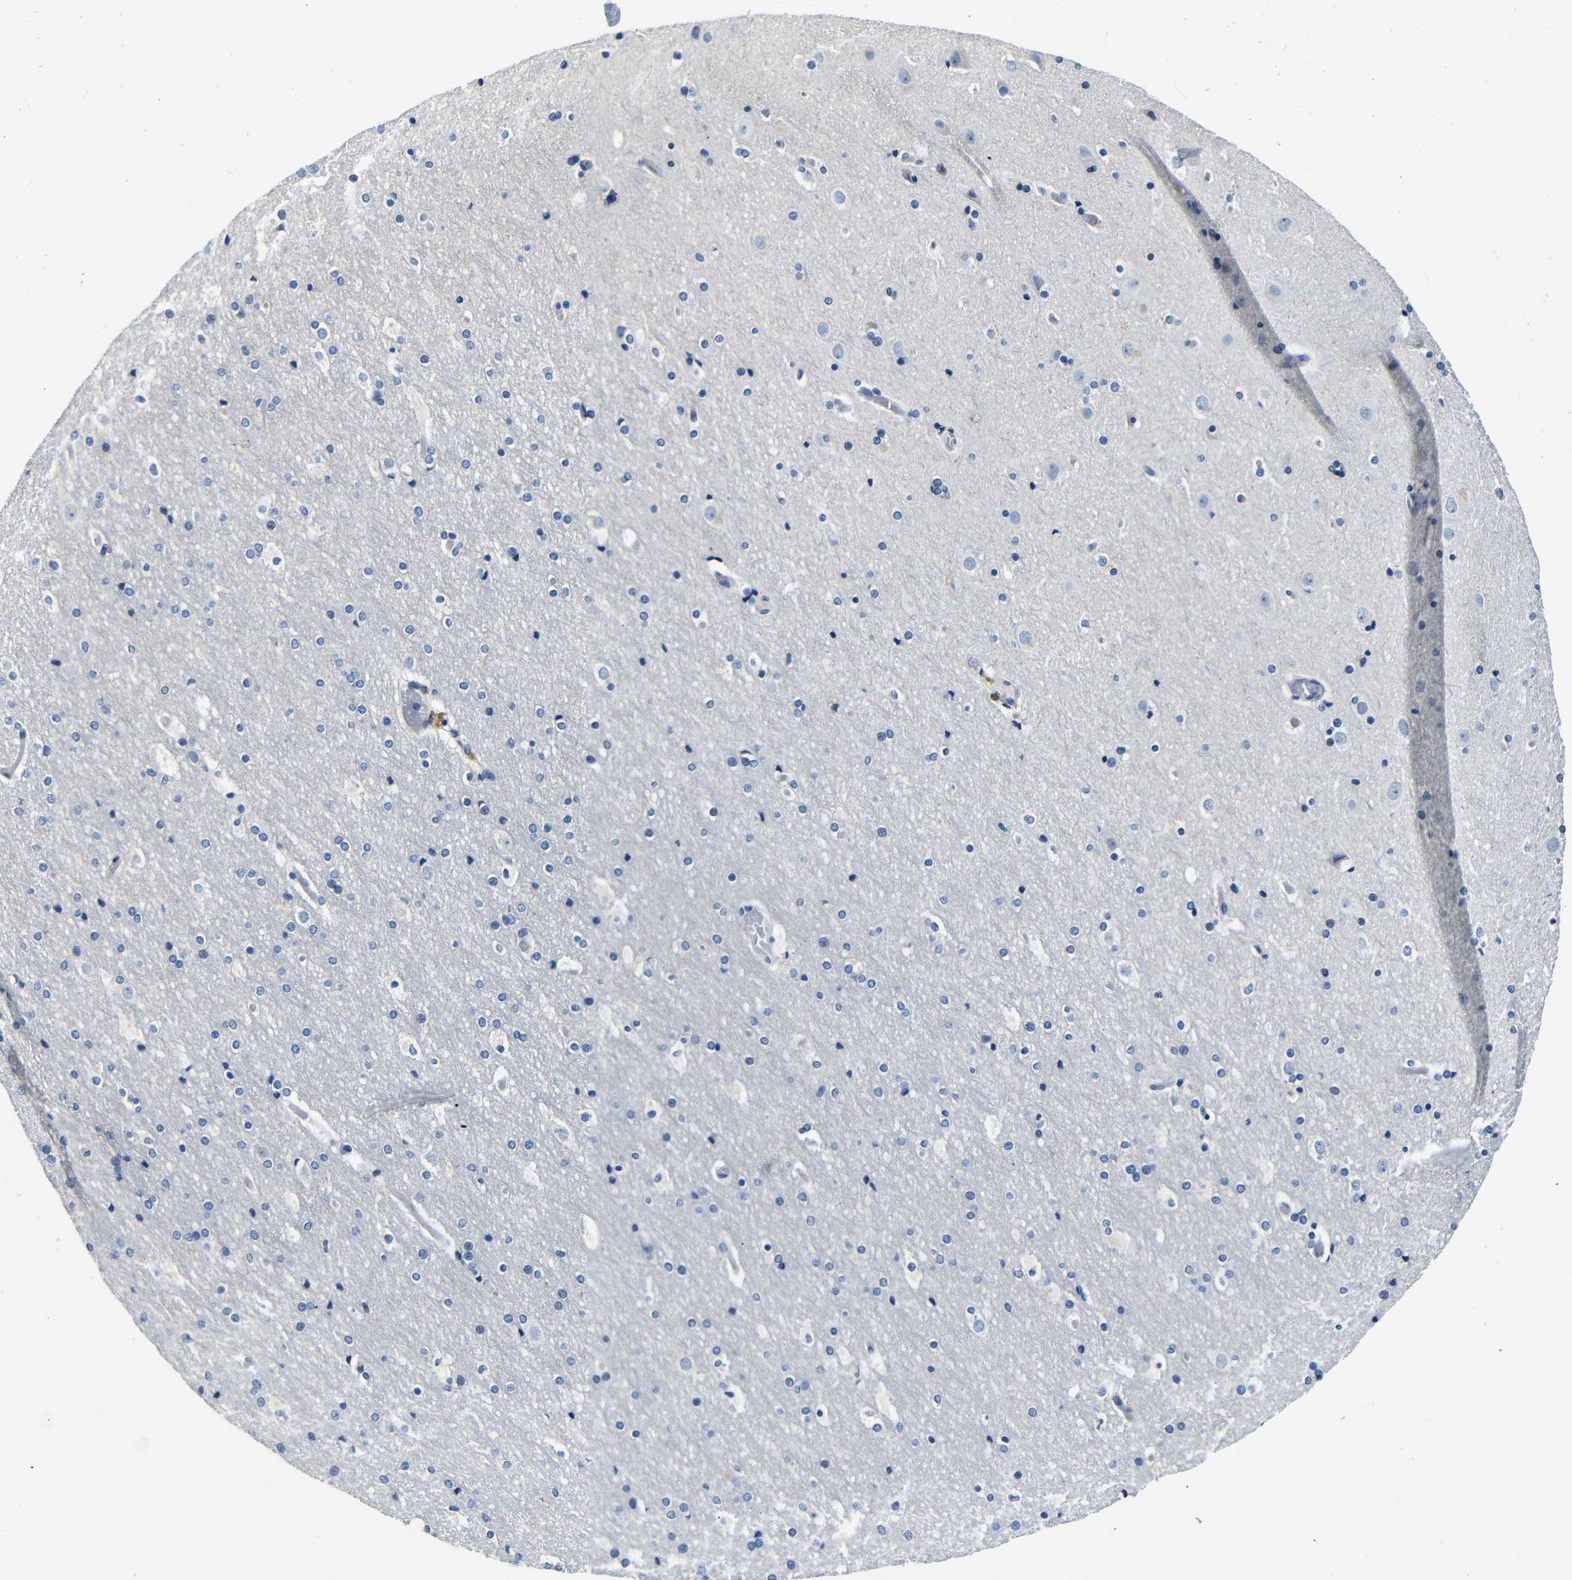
{"staining": {"intensity": "negative", "quantity": "none", "location": "none"}, "tissue": "cerebral cortex", "cell_type": "Endothelial cells", "image_type": "normal", "snomed": [{"axis": "morphology", "description": "Normal tissue, NOS"}, {"axis": "topography", "description": "Cerebral cortex"}], "caption": "Endothelial cells show no significant protein staining in unremarkable cerebral cortex. (DAB immunohistochemistry (IHC) with hematoxylin counter stain).", "gene": "TNFAIP1", "patient": {"sex": "male", "age": 57}}